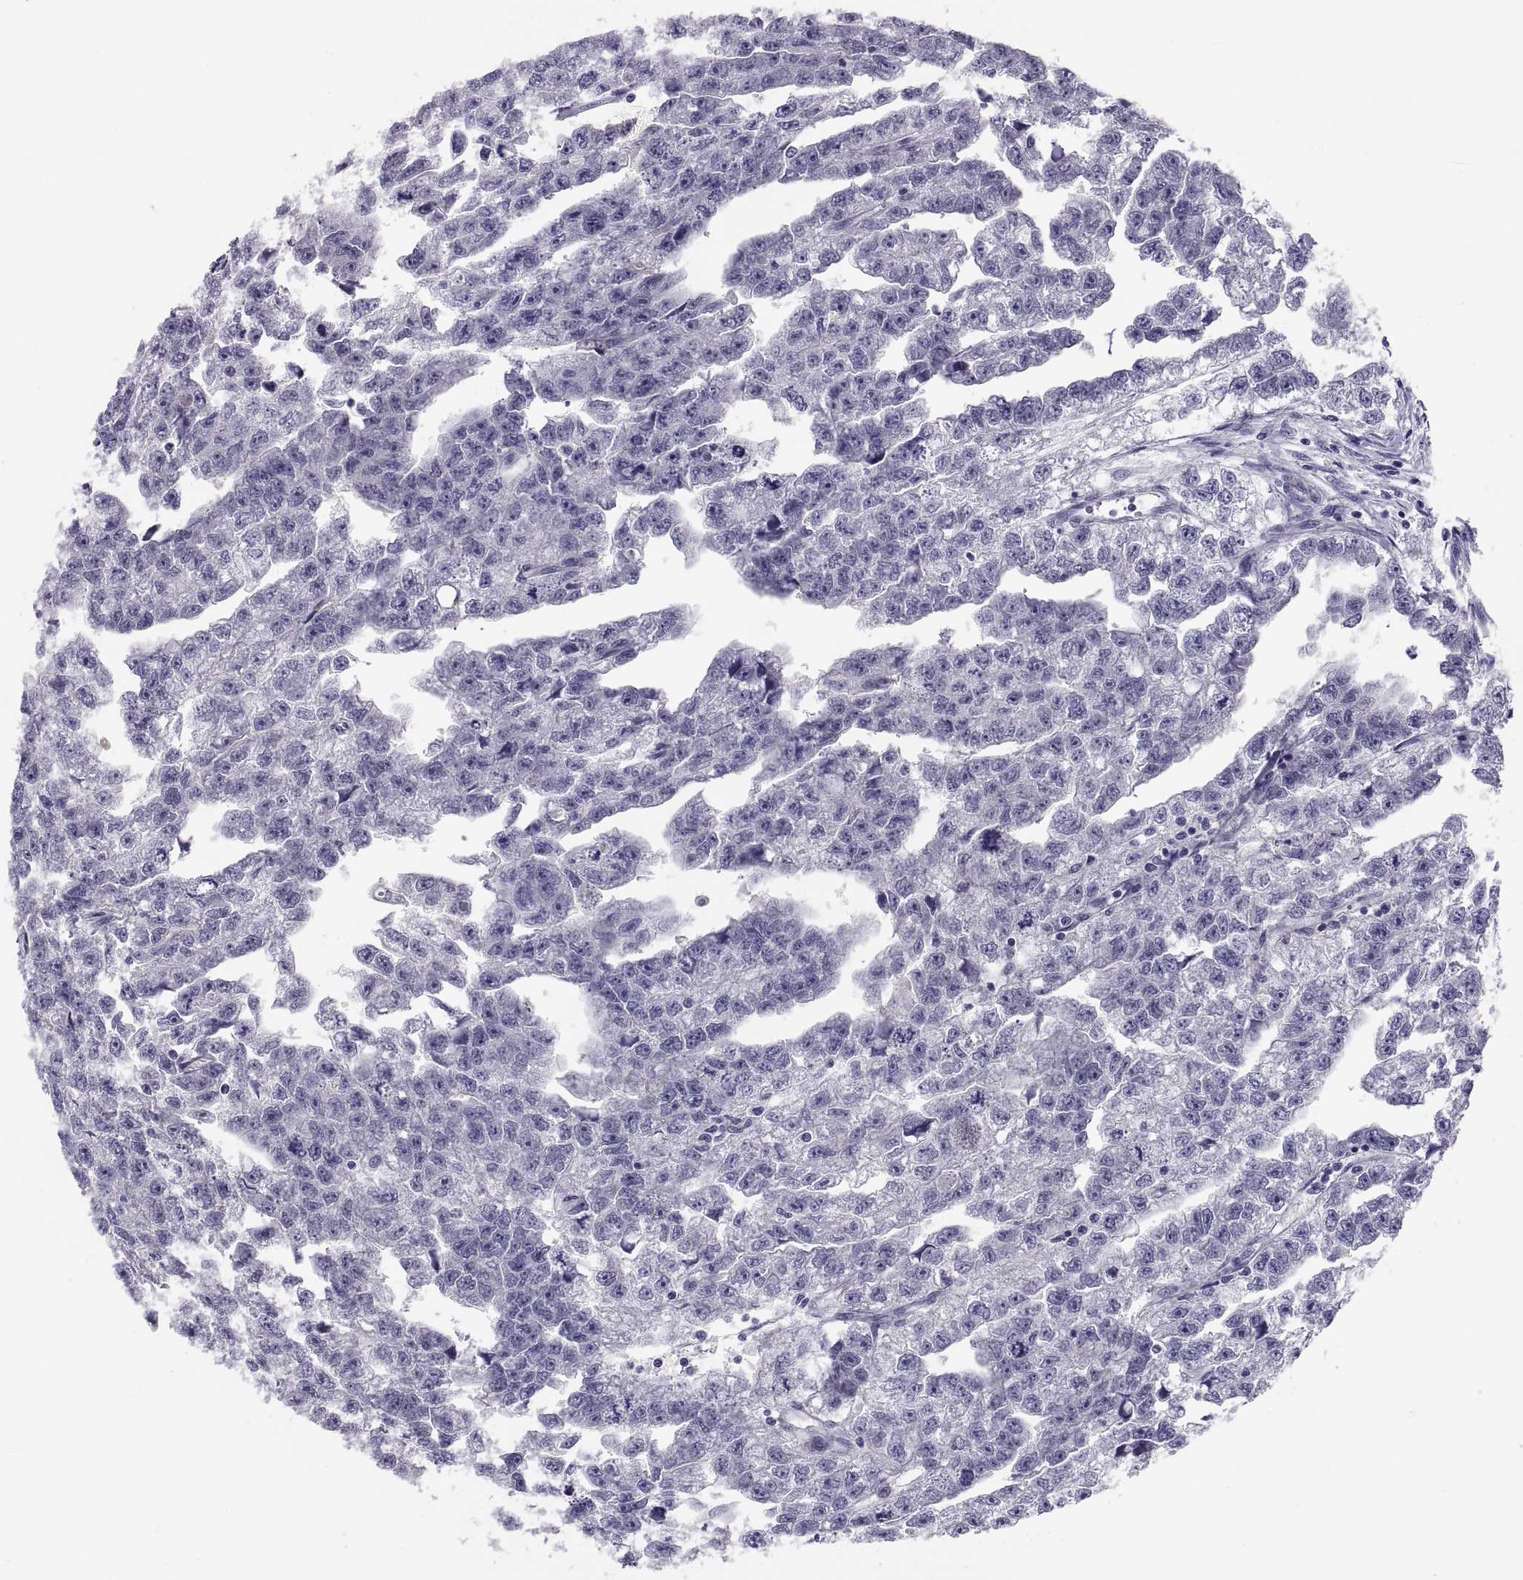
{"staining": {"intensity": "negative", "quantity": "none", "location": "none"}, "tissue": "testis cancer", "cell_type": "Tumor cells", "image_type": "cancer", "snomed": [{"axis": "morphology", "description": "Carcinoma, Embryonal, NOS"}, {"axis": "morphology", "description": "Teratoma, malignant, NOS"}, {"axis": "topography", "description": "Testis"}], "caption": "The micrograph shows no staining of tumor cells in testis cancer.", "gene": "STRC", "patient": {"sex": "male", "age": 44}}